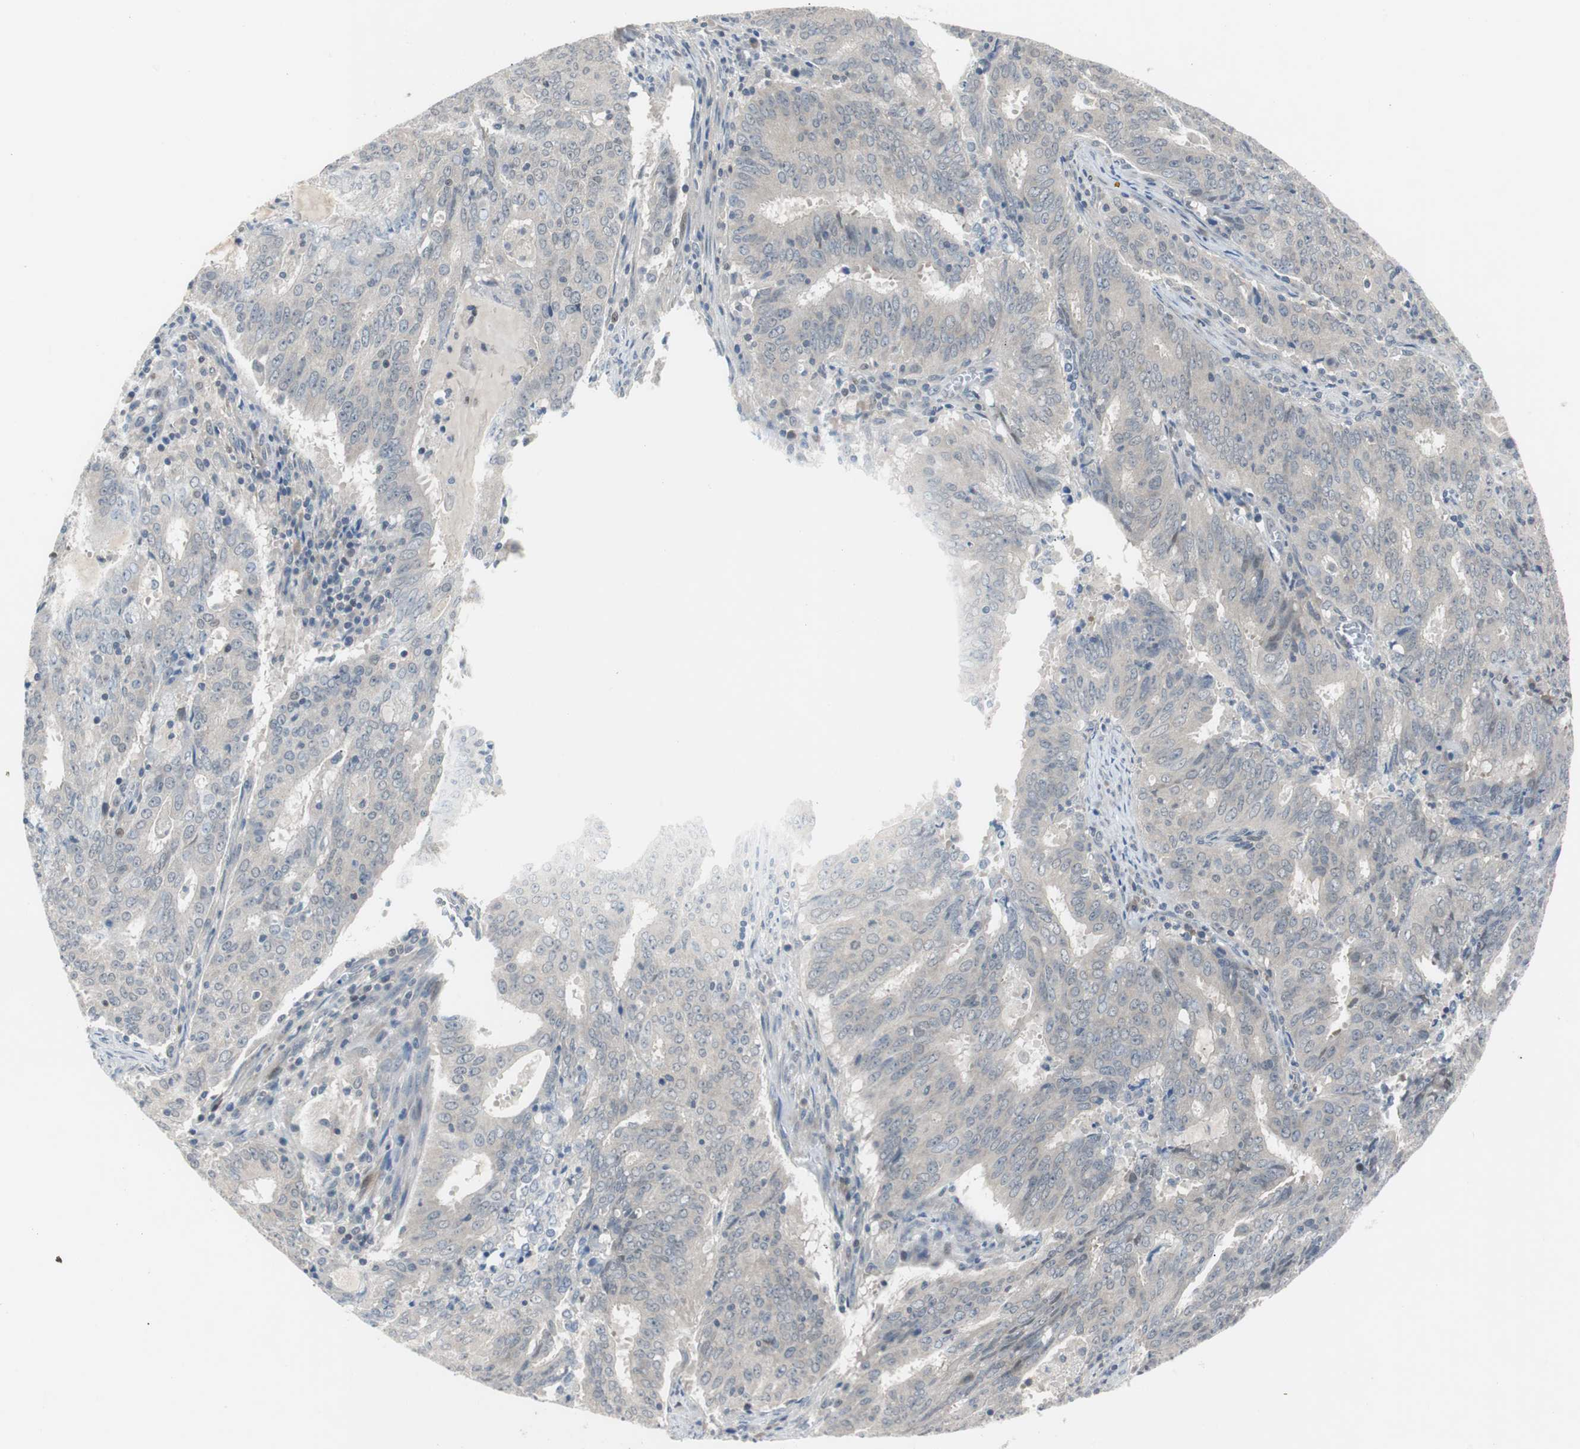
{"staining": {"intensity": "weak", "quantity": "<25%", "location": "nuclear"}, "tissue": "cervical cancer", "cell_type": "Tumor cells", "image_type": "cancer", "snomed": [{"axis": "morphology", "description": "Adenocarcinoma, NOS"}, {"axis": "topography", "description": "Cervix"}], "caption": "The immunohistochemistry photomicrograph has no significant expression in tumor cells of adenocarcinoma (cervical) tissue. (Brightfield microscopy of DAB IHC at high magnification).", "gene": "MAP2K4", "patient": {"sex": "female", "age": 44}}